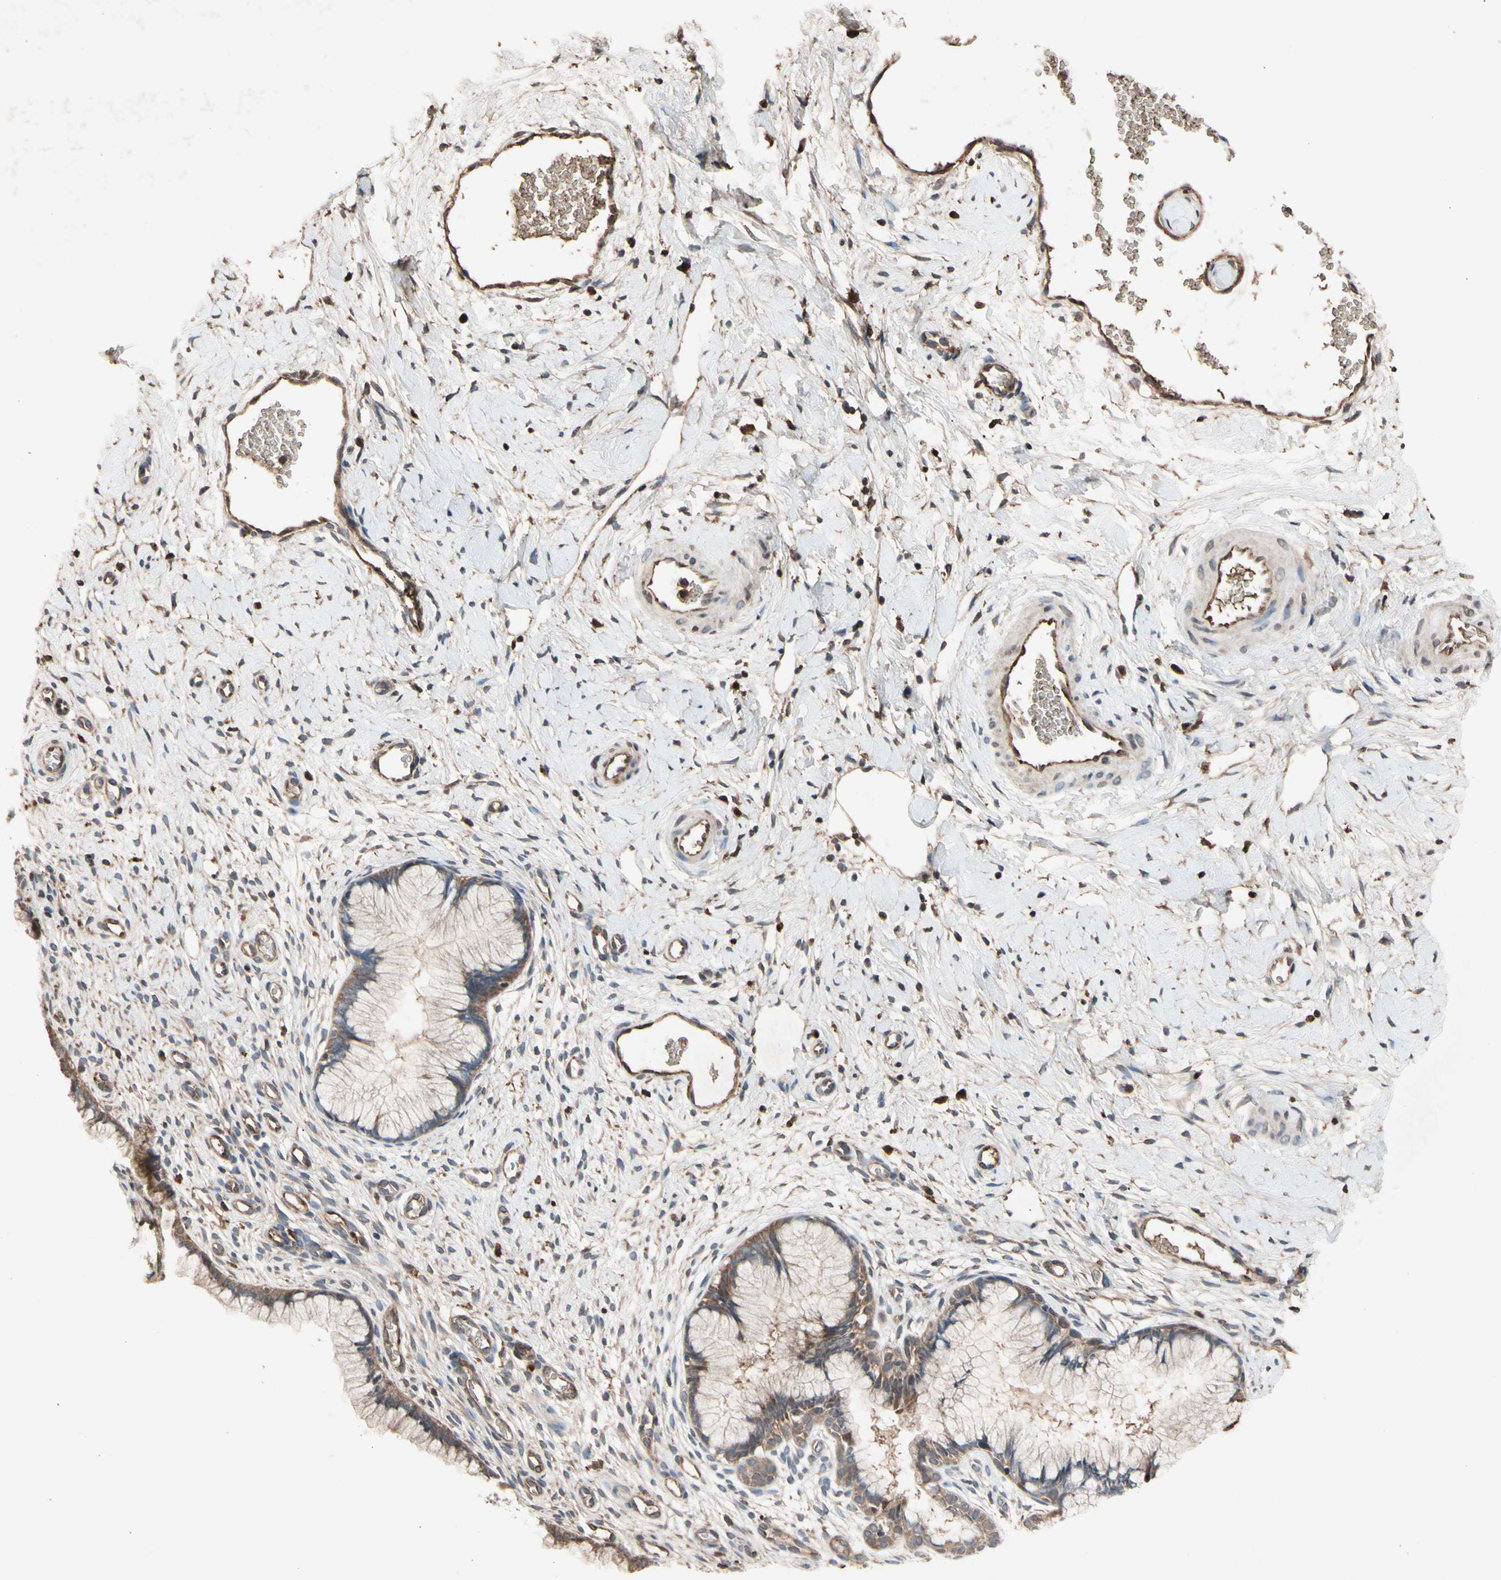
{"staining": {"intensity": "moderate", "quantity": ">75%", "location": "cytoplasmic/membranous"}, "tissue": "cervix", "cell_type": "Glandular cells", "image_type": "normal", "snomed": [{"axis": "morphology", "description": "Normal tissue, NOS"}, {"axis": "topography", "description": "Cervix"}], "caption": "Human cervix stained for a protein (brown) demonstrates moderate cytoplasmic/membranous positive positivity in about >75% of glandular cells.", "gene": "PRDX4", "patient": {"sex": "female", "age": 65}}